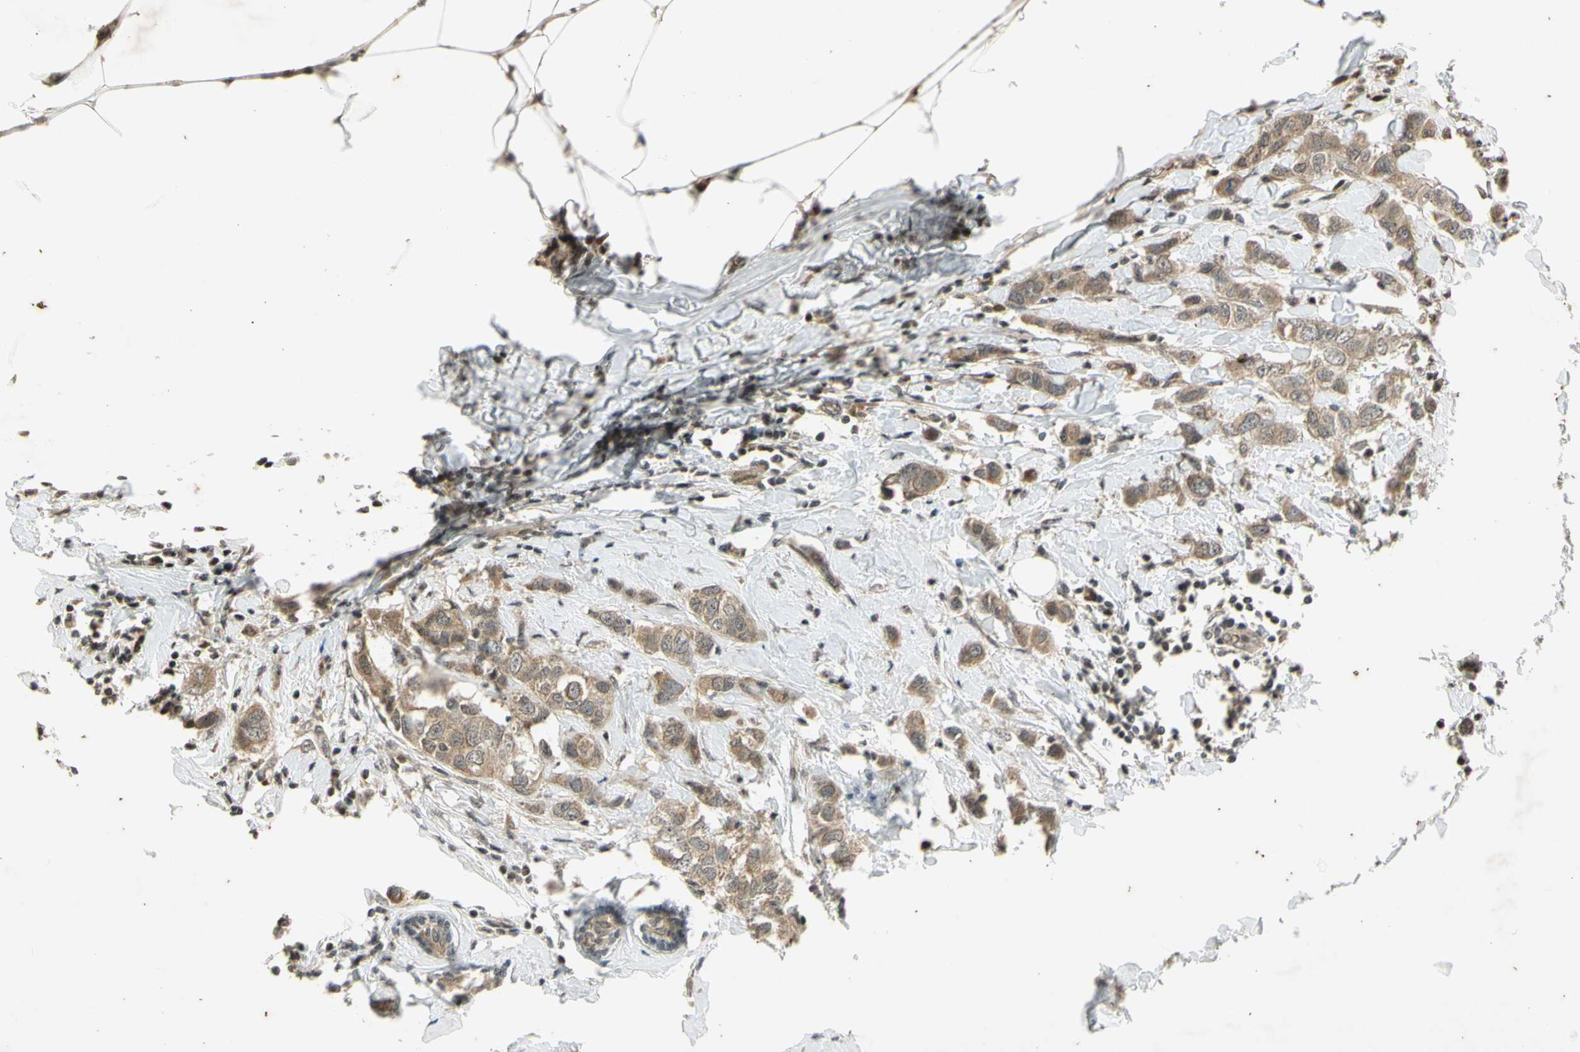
{"staining": {"intensity": "weak", "quantity": ">75%", "location": "cytoplasmic/membranous"}, "tissue": "breast cancer", "cell_type": "Tumor cells", "image_type": "cancer", "snomed": [{"axis": "morphology", "description": "Duct carcinoma"}, {"axis": "topography", "description": "Breast"}], "caption": "High-magnification brightfield microscopy of breast infiltrating ductal carcinoma stained with DAB (brown) and counterstained with hematoxylin (blue). tumor cells exhibit weak cytoplasmic/membranous positivity is seen in about>75% of cells.", "gene": "EFNB2", "patient": {"sex": "female", "age": 50}}